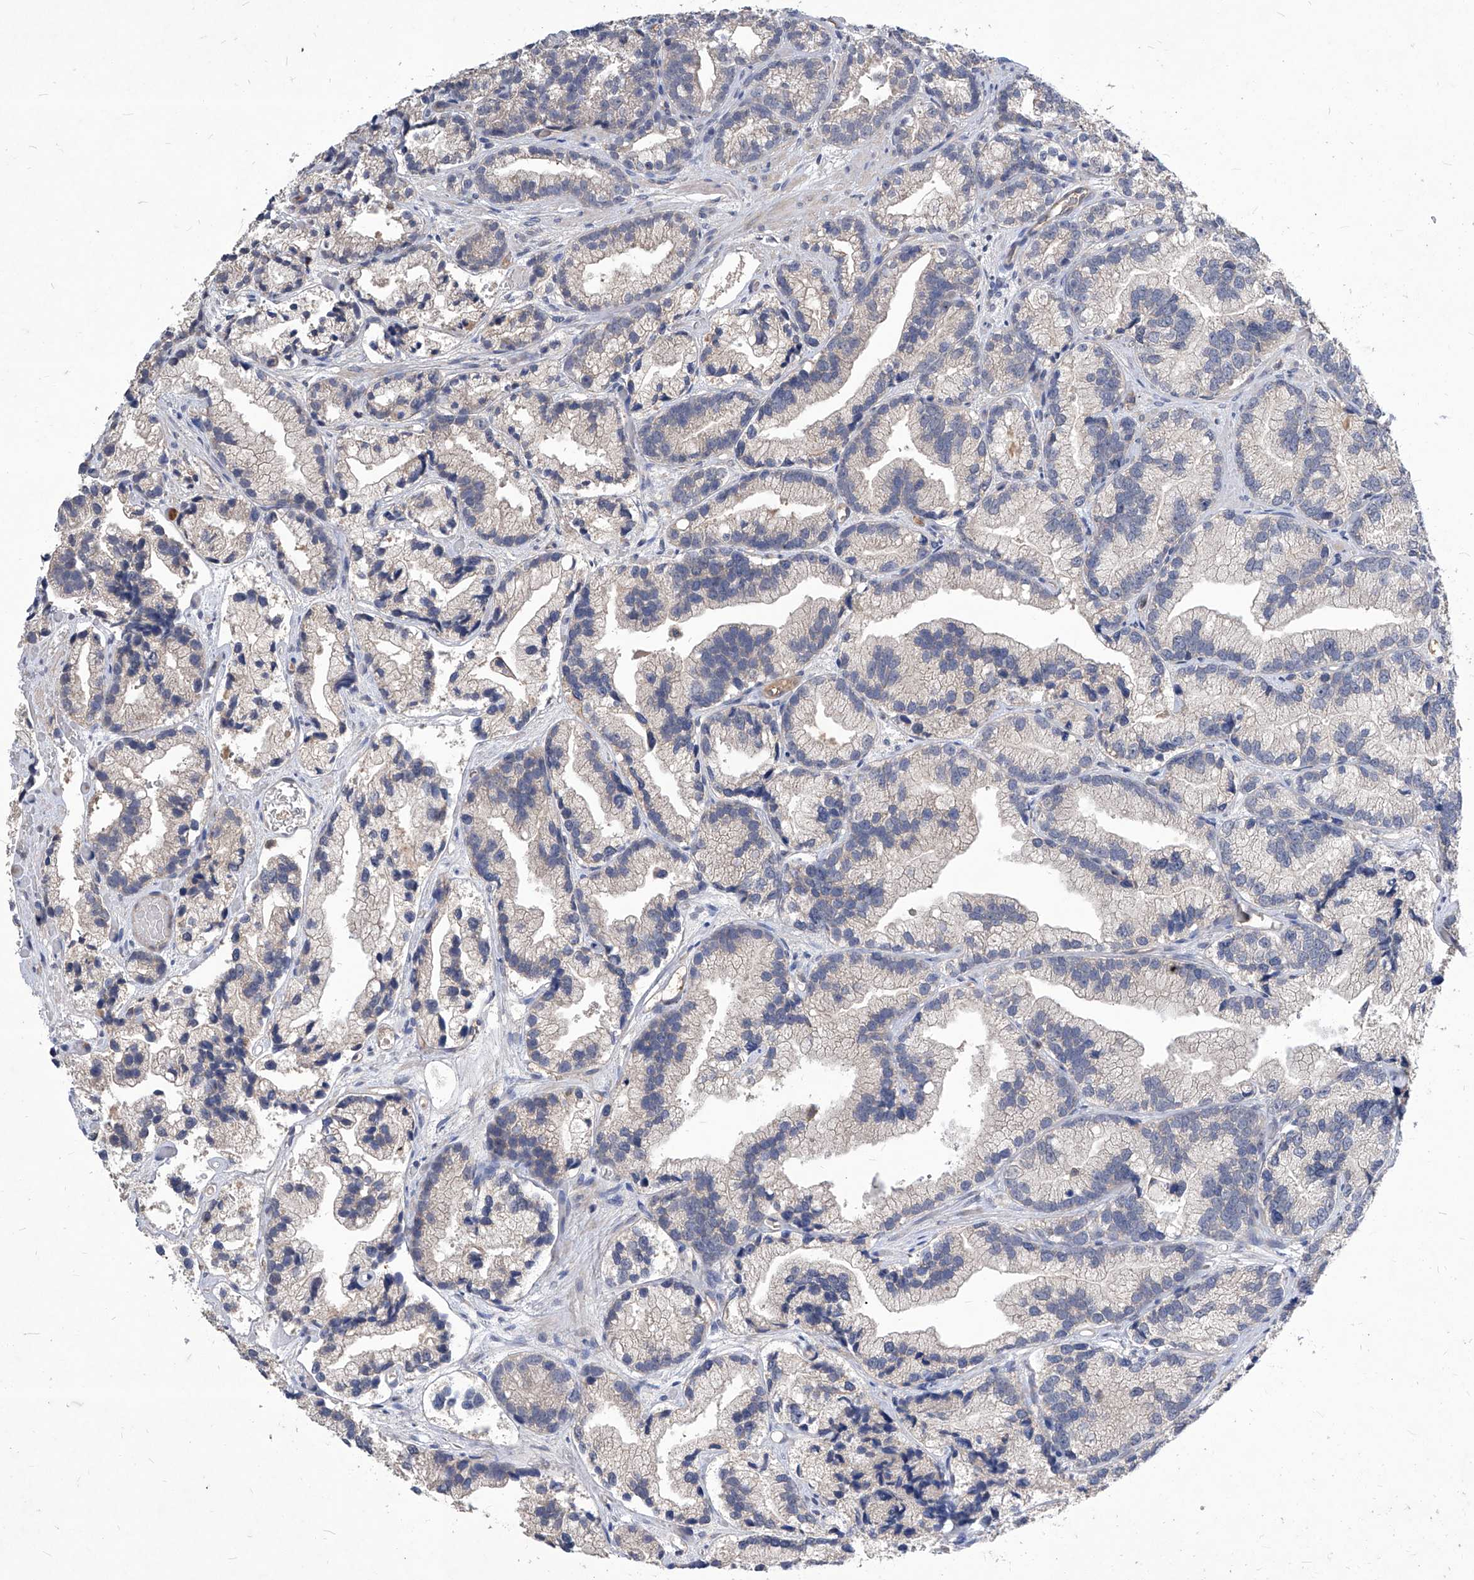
{"staining": {"intensity": "negative", "quantity": "none", "location": "none"}, "tissue": "prostate cancer", "cell_type": "Tumor cells", "image_type": "cancer", "snomed": [{"axis": "morphology", "description": "Adenocarcinoma, Low grade"}, {"axis": "topography", "description": "Prostate"}], "caption": "DAB (3,3'-diaminobenzidine) immunohistochemical staining of prostate low-grade adenocarcinoma shows no significant expression in tumor cells.", "gene": "SYNGR1", "patient": {"sex": "male", "age": 89}}